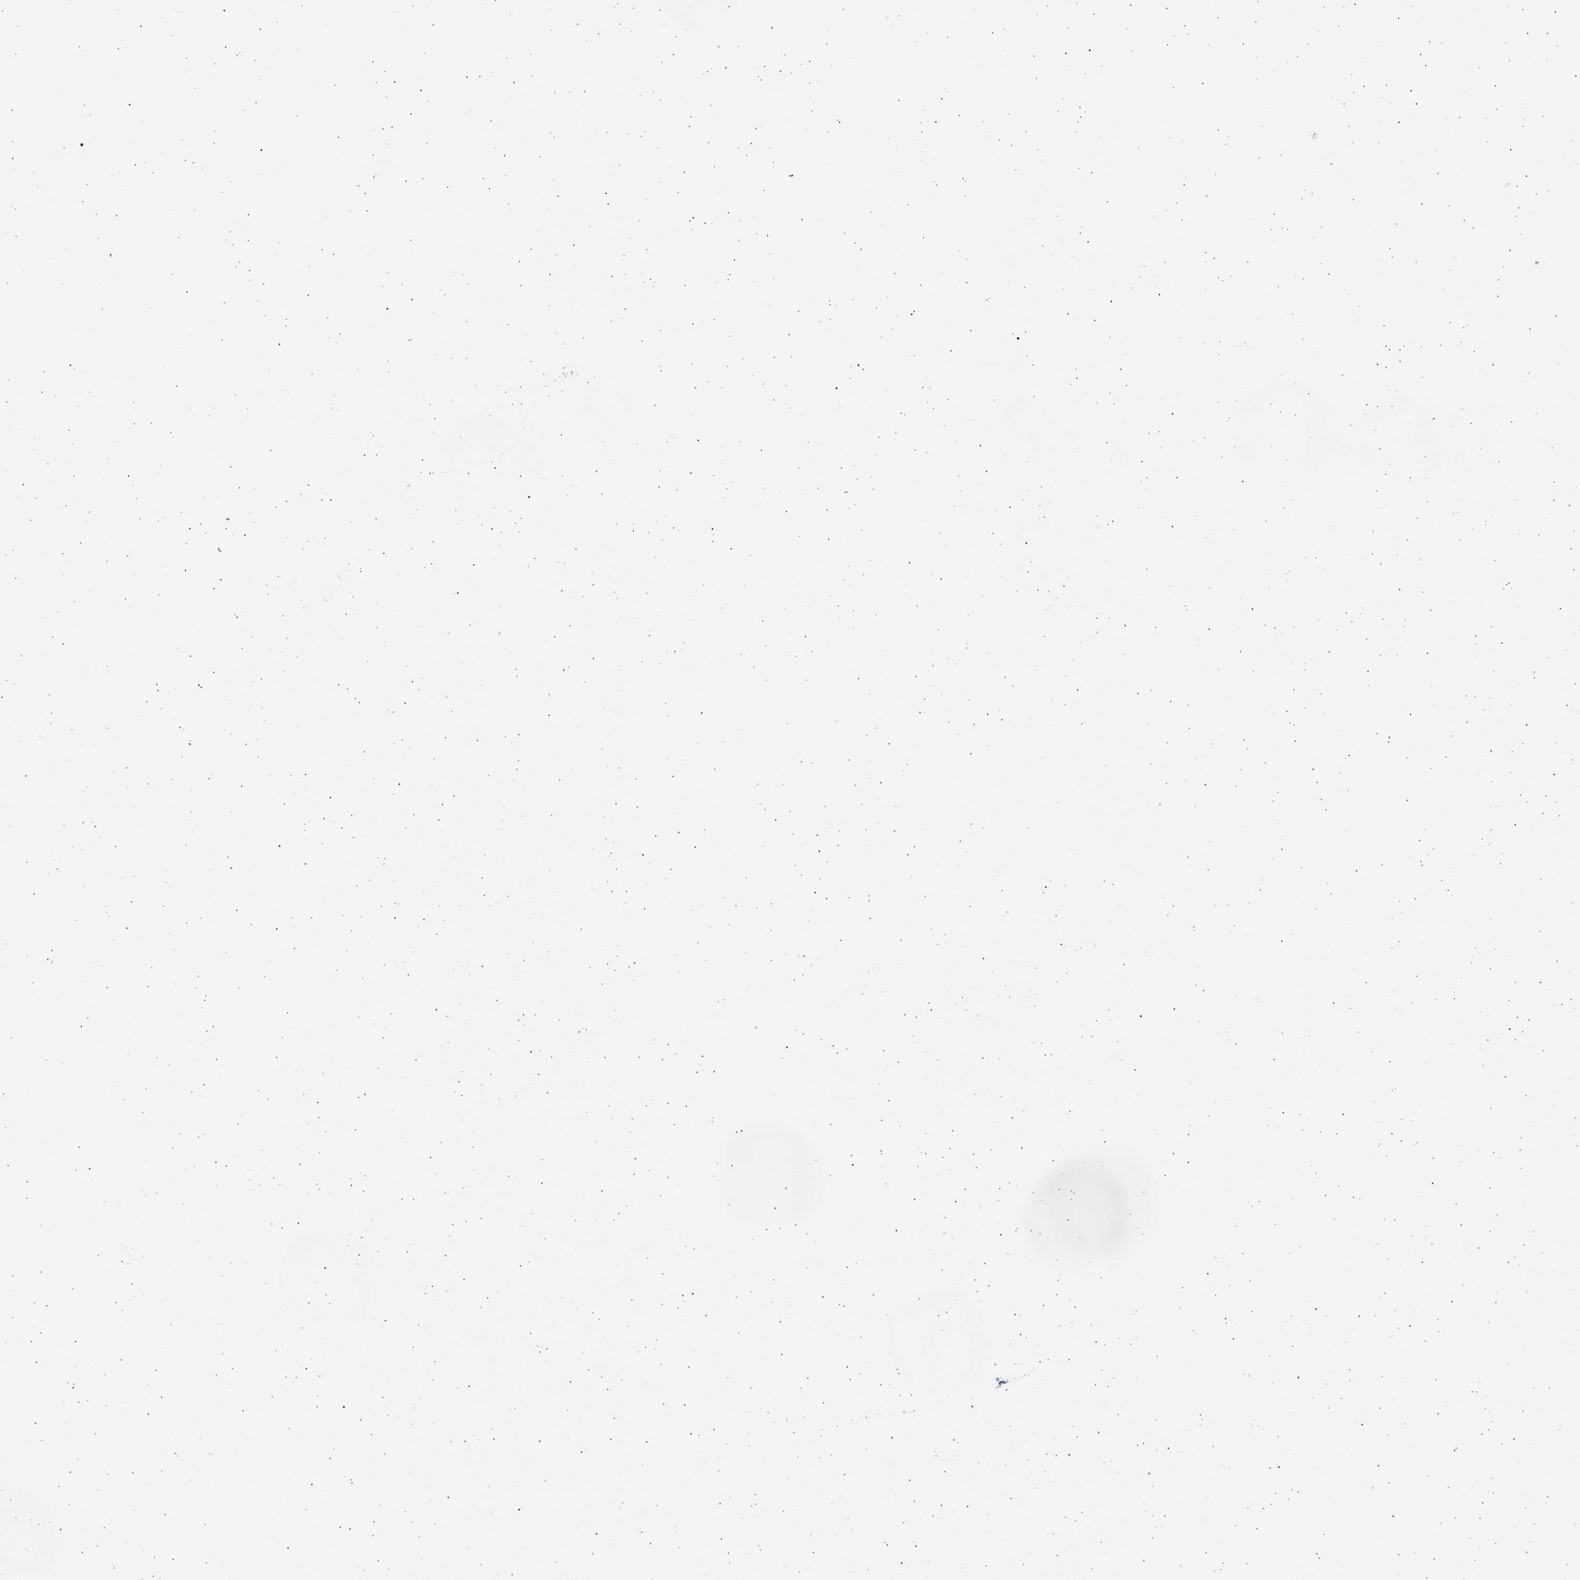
{"staining": {"intensity": "moderate", "quantity": "<25%", "location": "cytoplasmic/membranous"}, "tissue": "bone marrow", "cell_type": "Hematopoietic cells", "image_type": "normal", "snomed": [{"axis": "morphology", "description": "Normal tissue, NOS"}, {"axis": "topography", "description": "Bone marrow"}], "caption": "Brown immunohistochemical staining in benign human bone marrow exhibits moderate cytoplasmic/membranous positivity in about <25% of hematopoietic cells.", "gene": "ALDOC", "patient": {"sex": "female", "age": 81}}